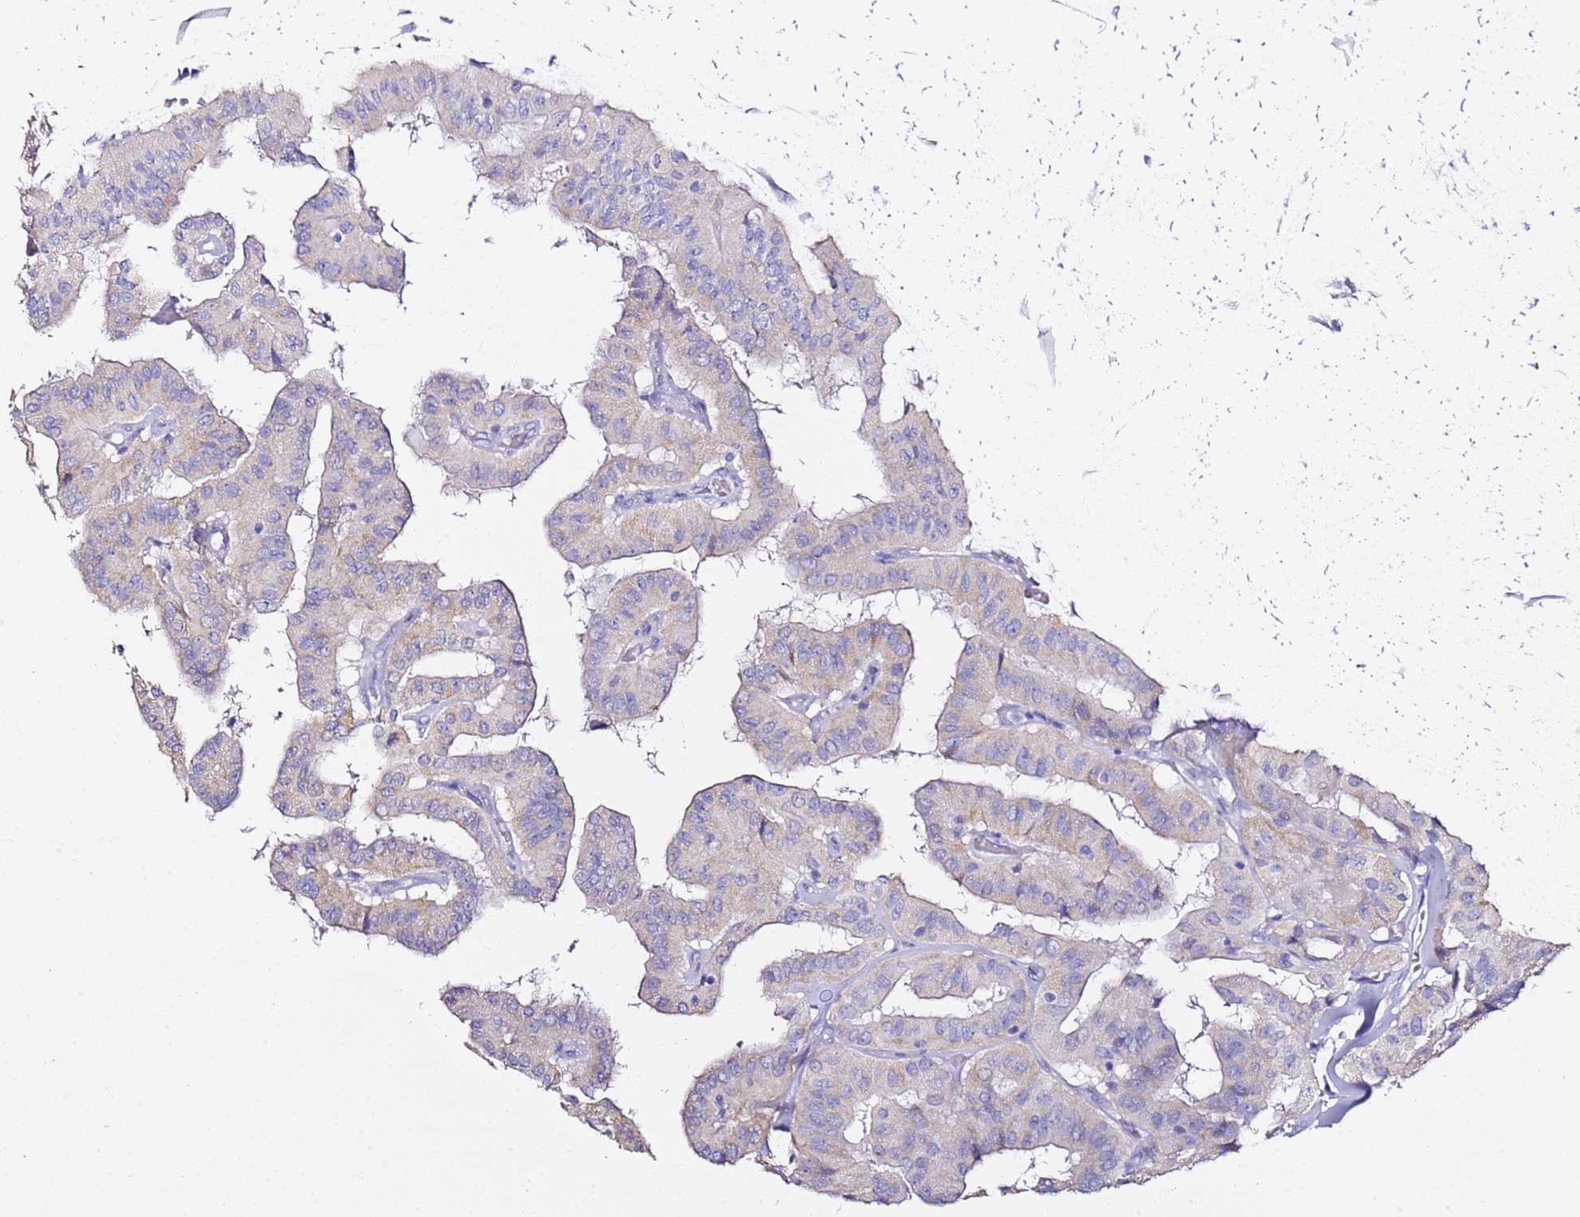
{"staining": {"intensity": "negative", "quantity": "none", "location": "none"}, "tissue": "thyroid cancer", "cell_type": "Tumor cells", "image_type": "cancer", "snomed": [{"axis": "morphology", "description": "Papillary adenocarcinoma, NOS"}, {"axis": "topography", "description": "Thyroid gland"}], "caption": "The histopathology image exhibits no staining of tumor cells in papillary adenocarcinoma (thyroid).", "gene": "MYBPC3", "patient": {"sex": "female", "age": 59}}